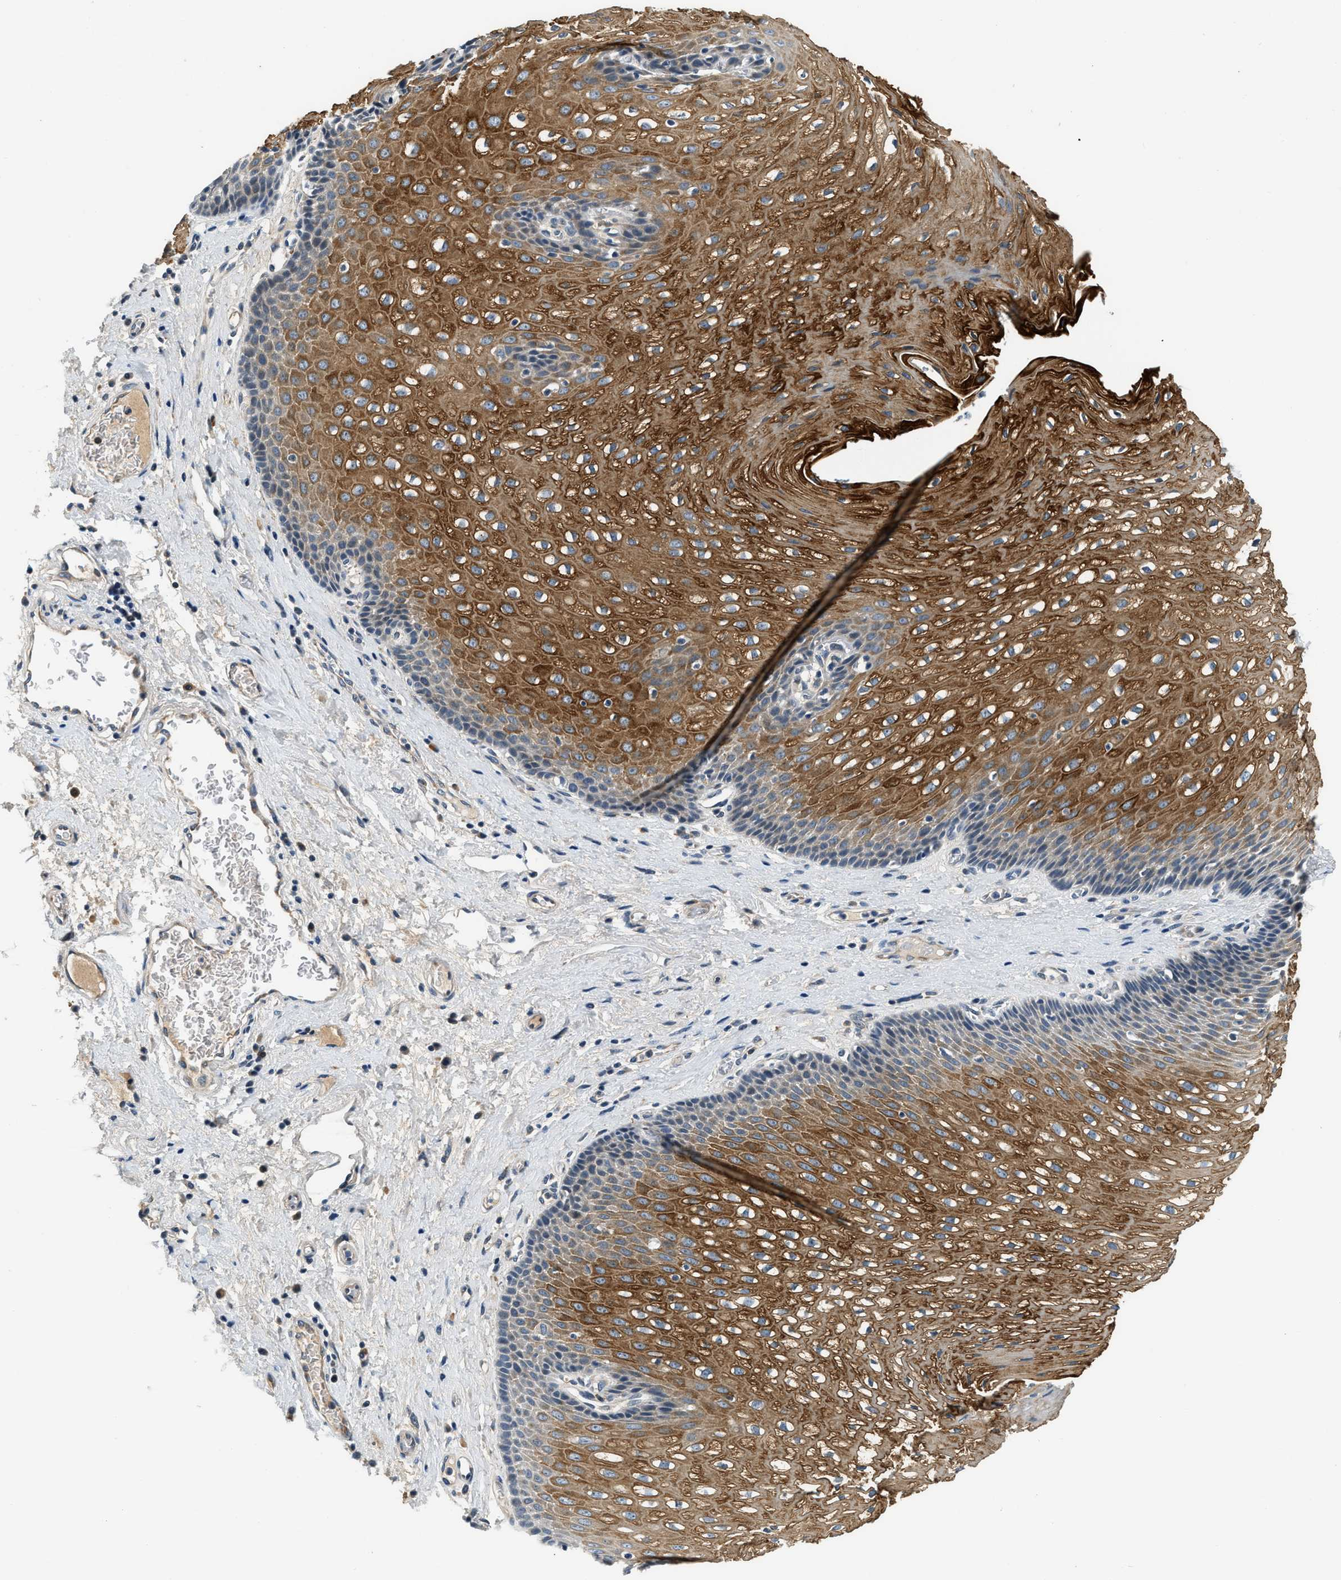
{"staining": {"intensity": "moderate", "quantity": "25%-75%", "location": "cytoplasmic/membranous"}, "tissue": "esophagus", "cell_type": "Squamous epithelial cells", "image_type": "normal", "snomed": [{"axis": "morphology", "description": "Normal tissue, NOS"}, {"axis": "topography", "description": "Esophagus"}], "caption": "A photomicrograph showing moderate cytoplasmic/membranous positivity in approximately 25%-75% of squamous epithelial cells in unremarkable esophagus, as visualized by brown immunohistochemical staining.", "gene": "YAE1", "patient": {"sex": "male", "age": 48}}